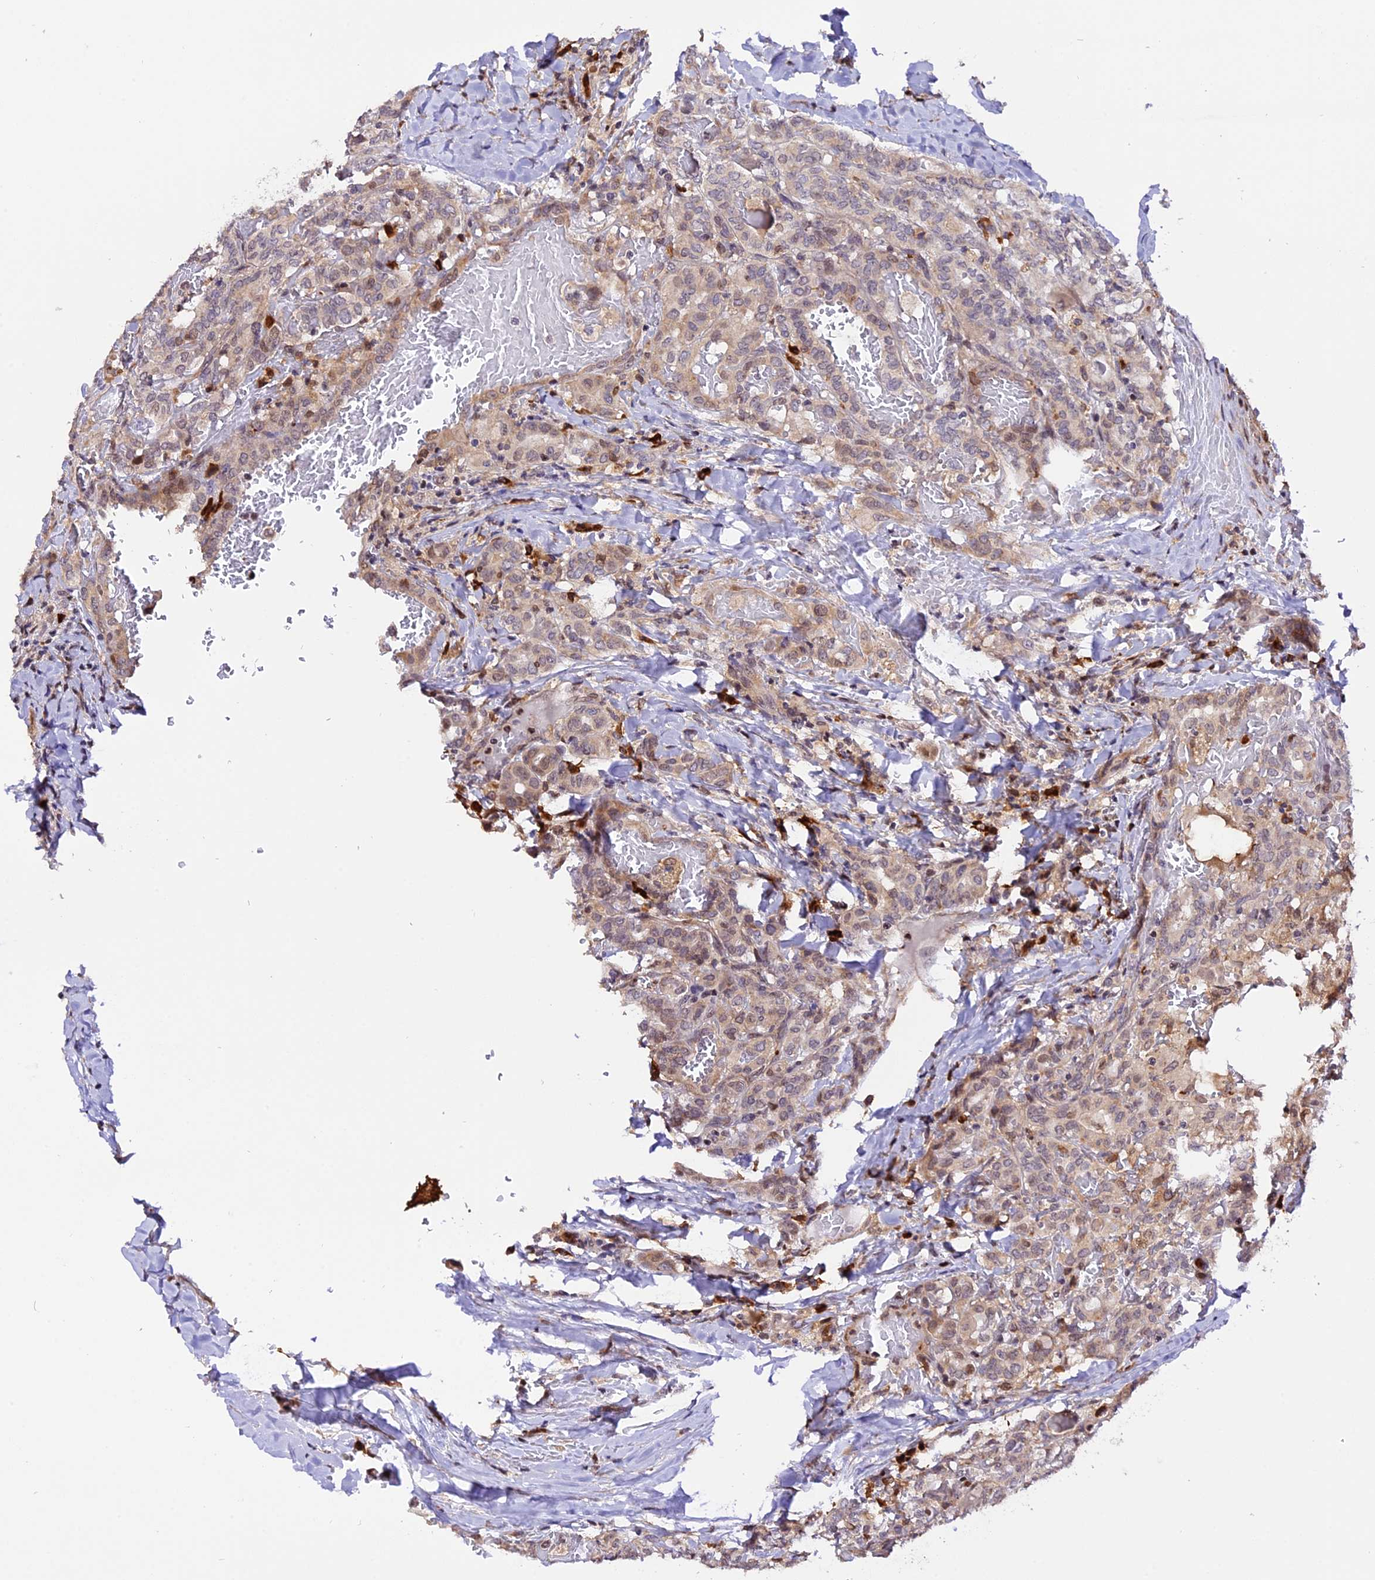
{"staining": {"intensity": "weak", "quantity": "25%-75%", "location": "cytoplasmic/membranous"}, "tissue": "thyroid cancer", "cell_type": "Tumor cells", "image_type": "cancer", "snomed": [{"axis": "morphology", "description": "Papillary adenocarcinoma, NOS"}, {"axis": "topography", "description": "Thyroid gland"}], "caption": "An image of papillary adenocarcinoma (thyroid) stained for a protein displays weak cytoplasmic/membranous brown staining in tumor cells.", "gene": "HERPUD1", "patient": {"sex": "female", "age": 72}}